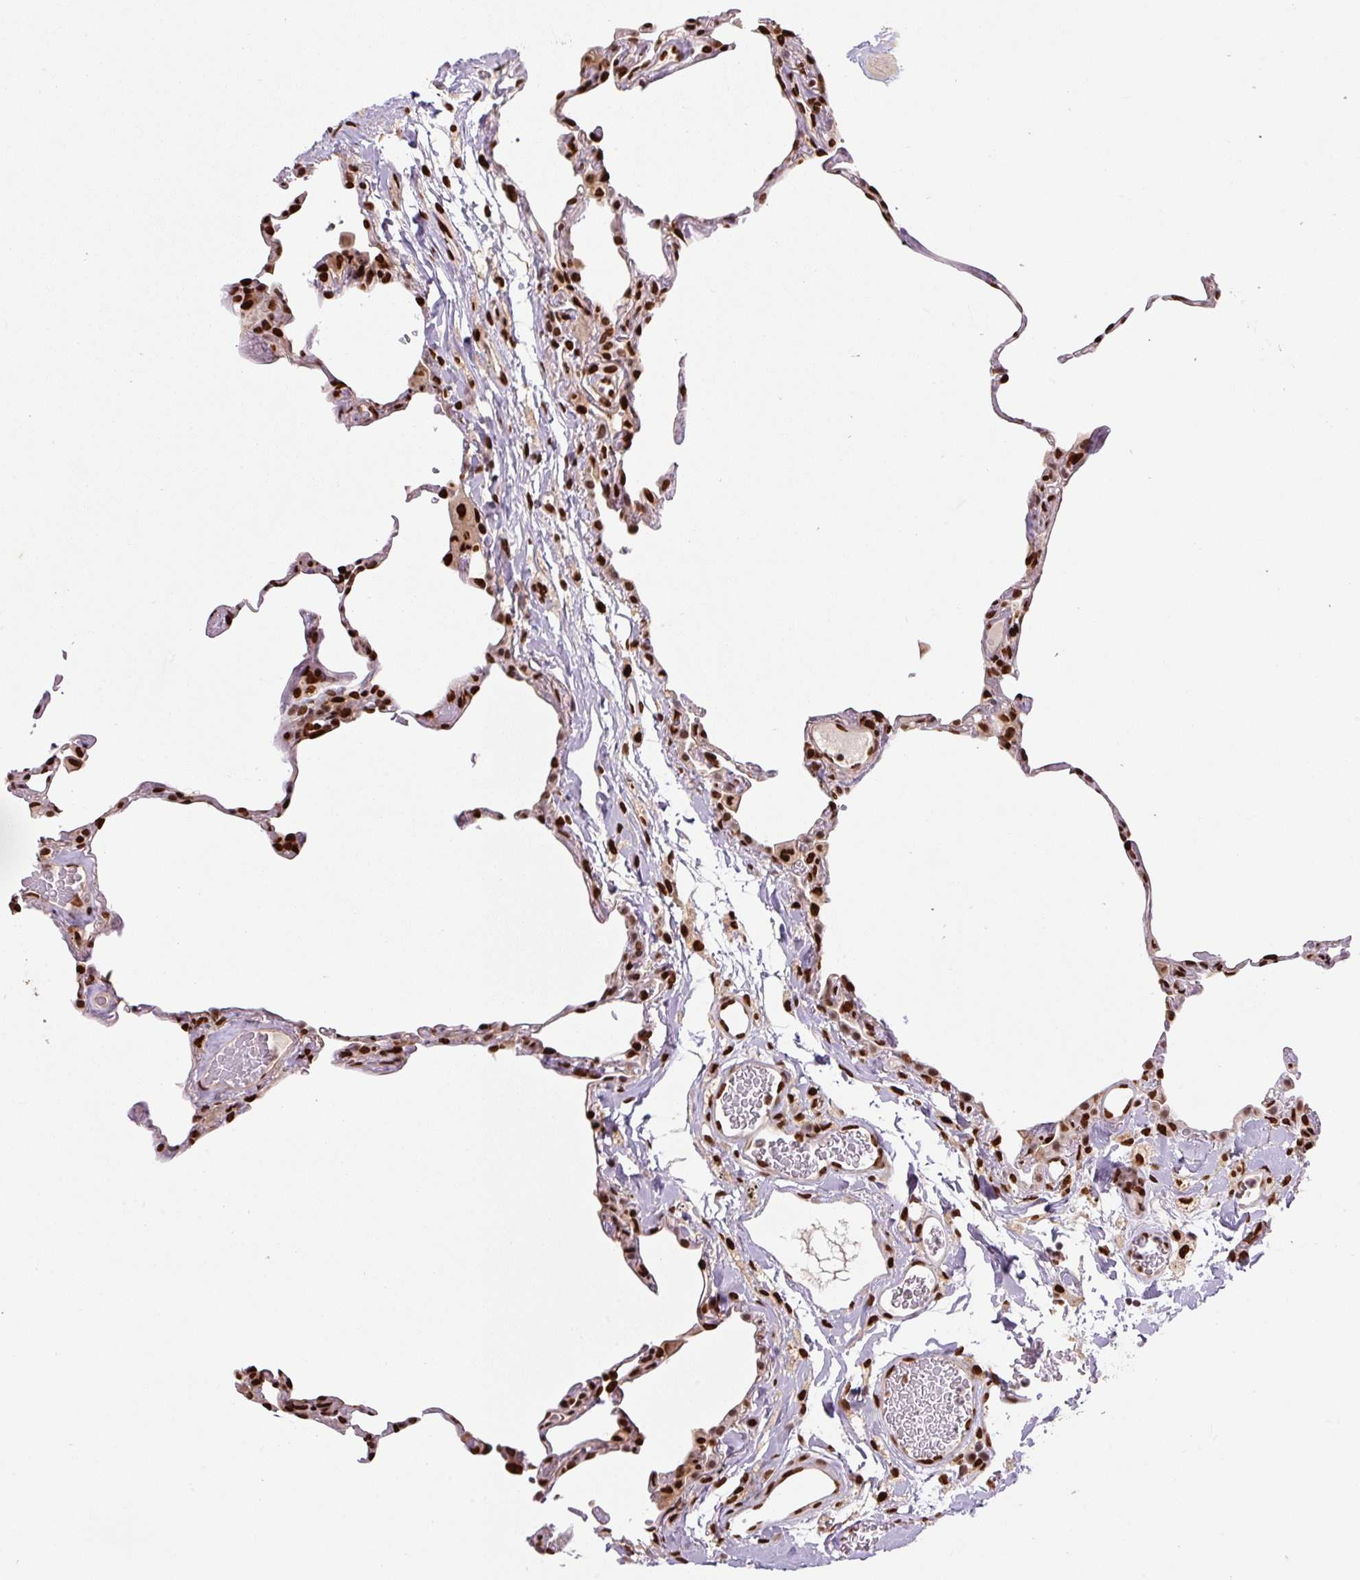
{"staining": {"intensity": "strong", "quantity": "25%-75%", "location": "nuclear"}, "tissue": "lung", "cell_type": "Alveolar cells", "image_type": "normal", "snomed": [{"axis": "morphology", "description": "Normal tissue, NOS"}, {"axis": "topography", "description": "Lung"}], "caption": "Immunohistochemical staining of unremarkable human lung reveals 25%-75% levels of strong nuclear protein expression in approximately 25%-75% of alveolar cells. Nuclei are stained in blue.", "gene": "PYDC2", "patient": {"sex": "female", "age": 57}}